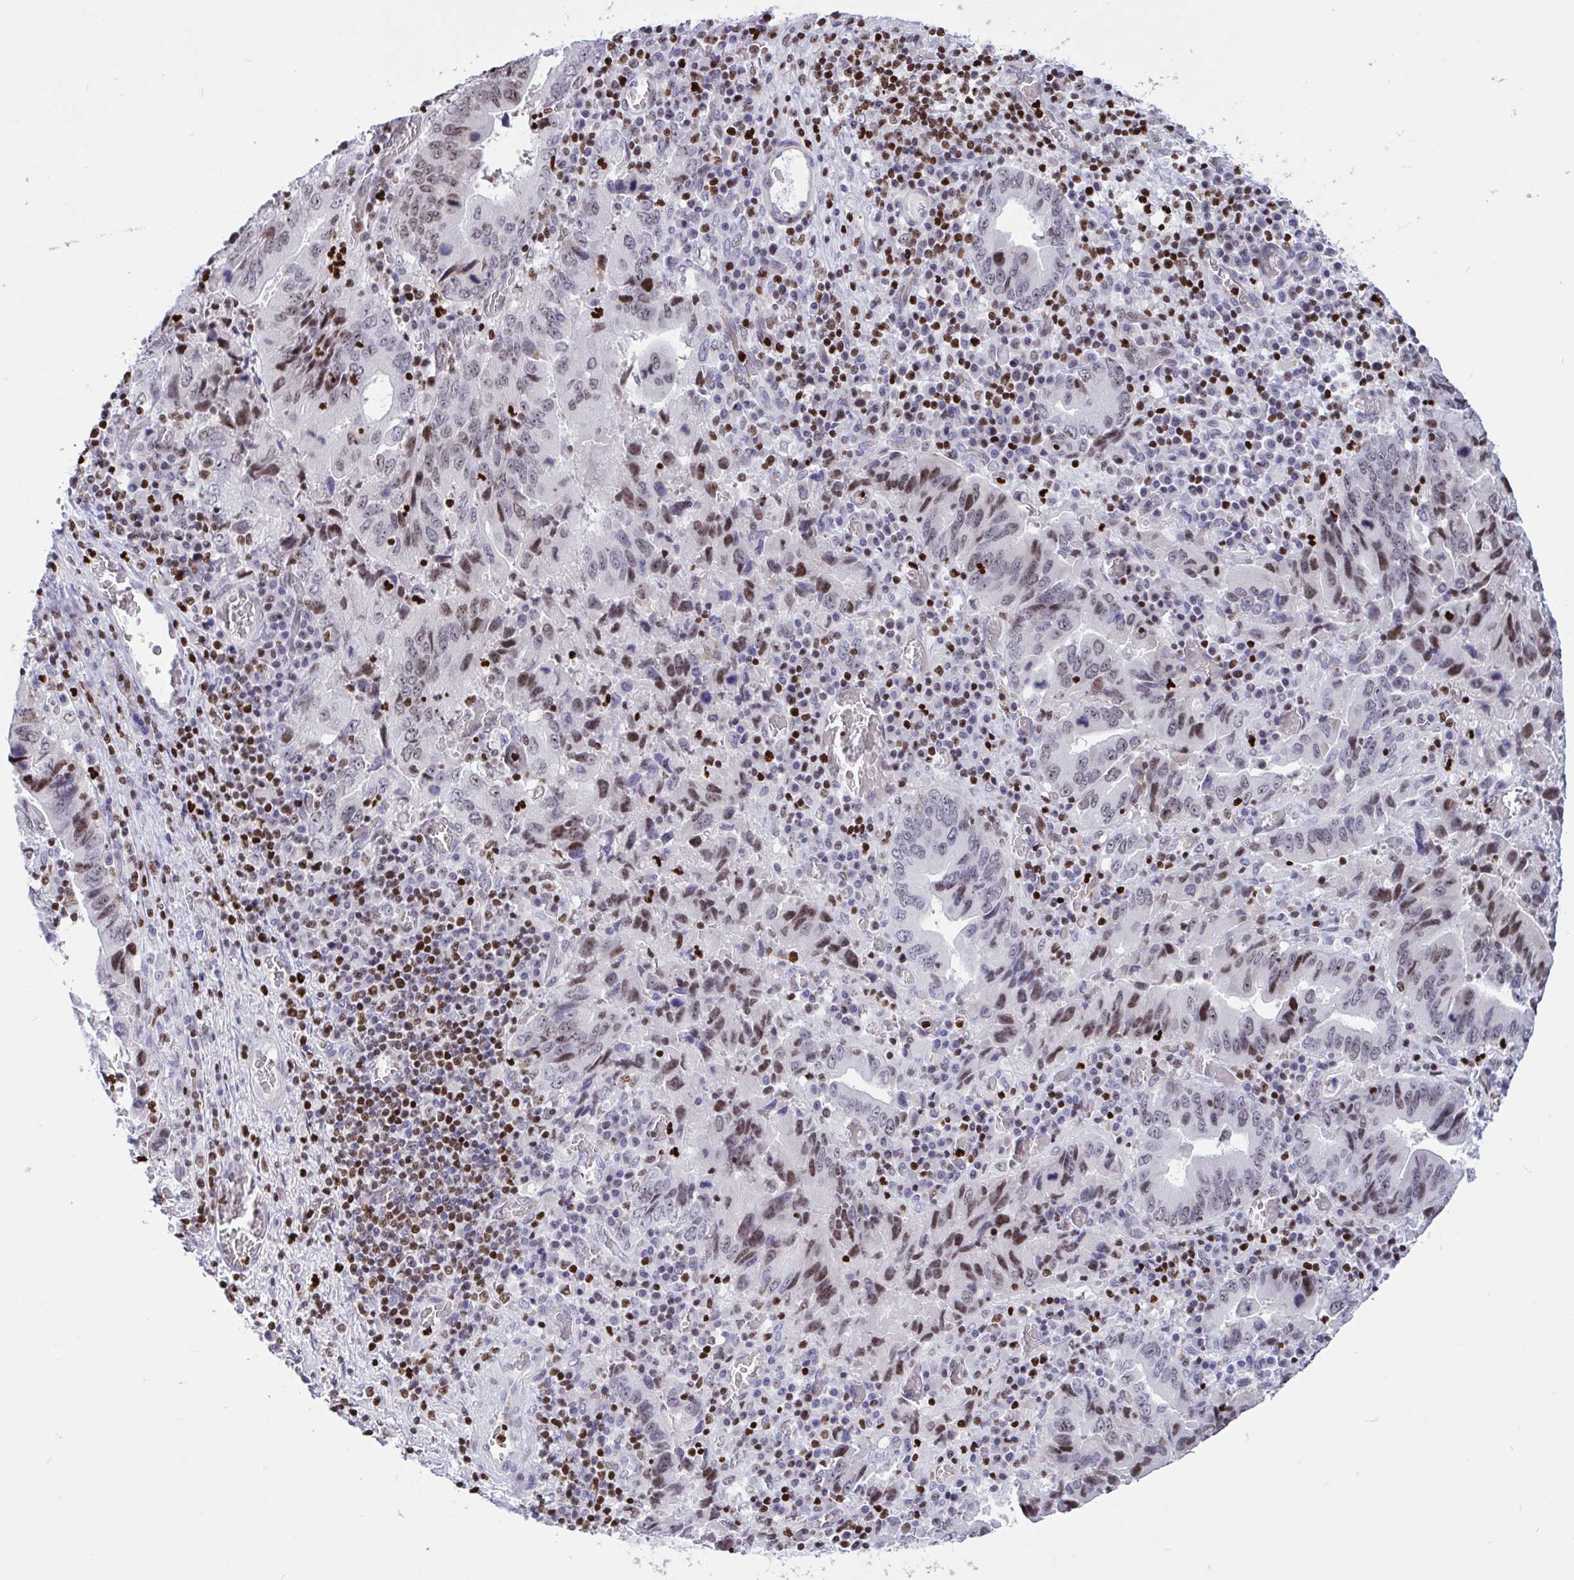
{"staining": {"intensity": "weak", "quantity": "<25%", "location": "nuclear"}, "tissue": "stomach cancer", "cell_type": "Tumor cells", "image_type": "cancer", "snomed": [{"axis": "morphology", "description": "Adenocarcinoma, NOS"}, {"axis": "topography", "description": "Stomach, upper"}], "caption": "High power microscopy photomicrograph of an immunohistochemistry histopathology image of adenocarcinoma (stomach), revealing no significant staining in tumor cells.", "gene": "HMGB2", "patient": {"sex": "male", "age": 74}}